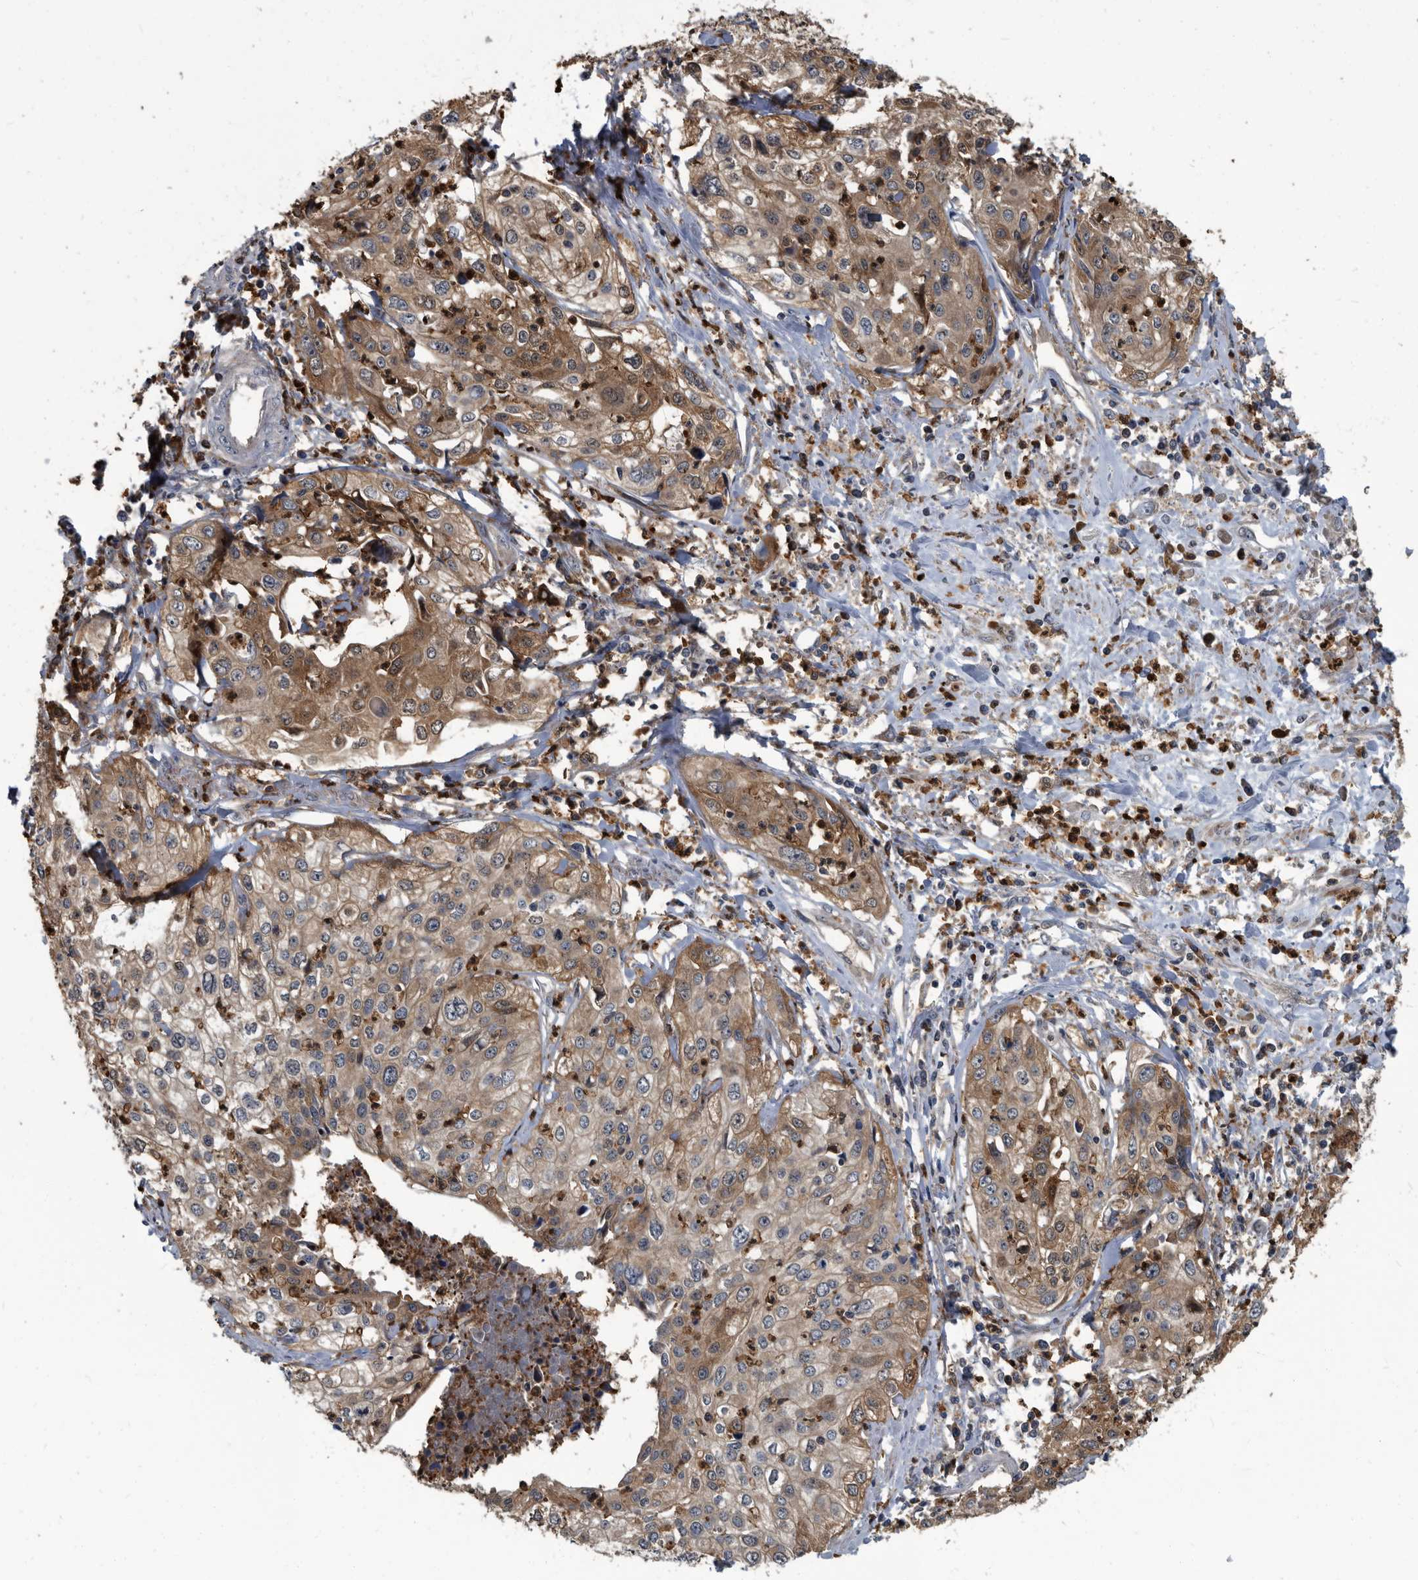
{"staining": {"intensity": "moderate", "quantity": ">75%", "location": "cytoplasmic/membranous"}, "tissue": "cervical cancer", "cell_type": "Tumor cells", "image_type": "cancer", "snomed": [{"axis": "morphology", "description": "Squamous cell carcinoma, NOS"}, {"axis": "topography", "description": "Cervix"}], "caption": "IHC of human cervical cancer reveals medium levels of moderate cytoplasmic/membranous positivity in approximately >75% of tumor cells.", "gene": "CDV3", "patient": {"sex": "female", "age": 31}}